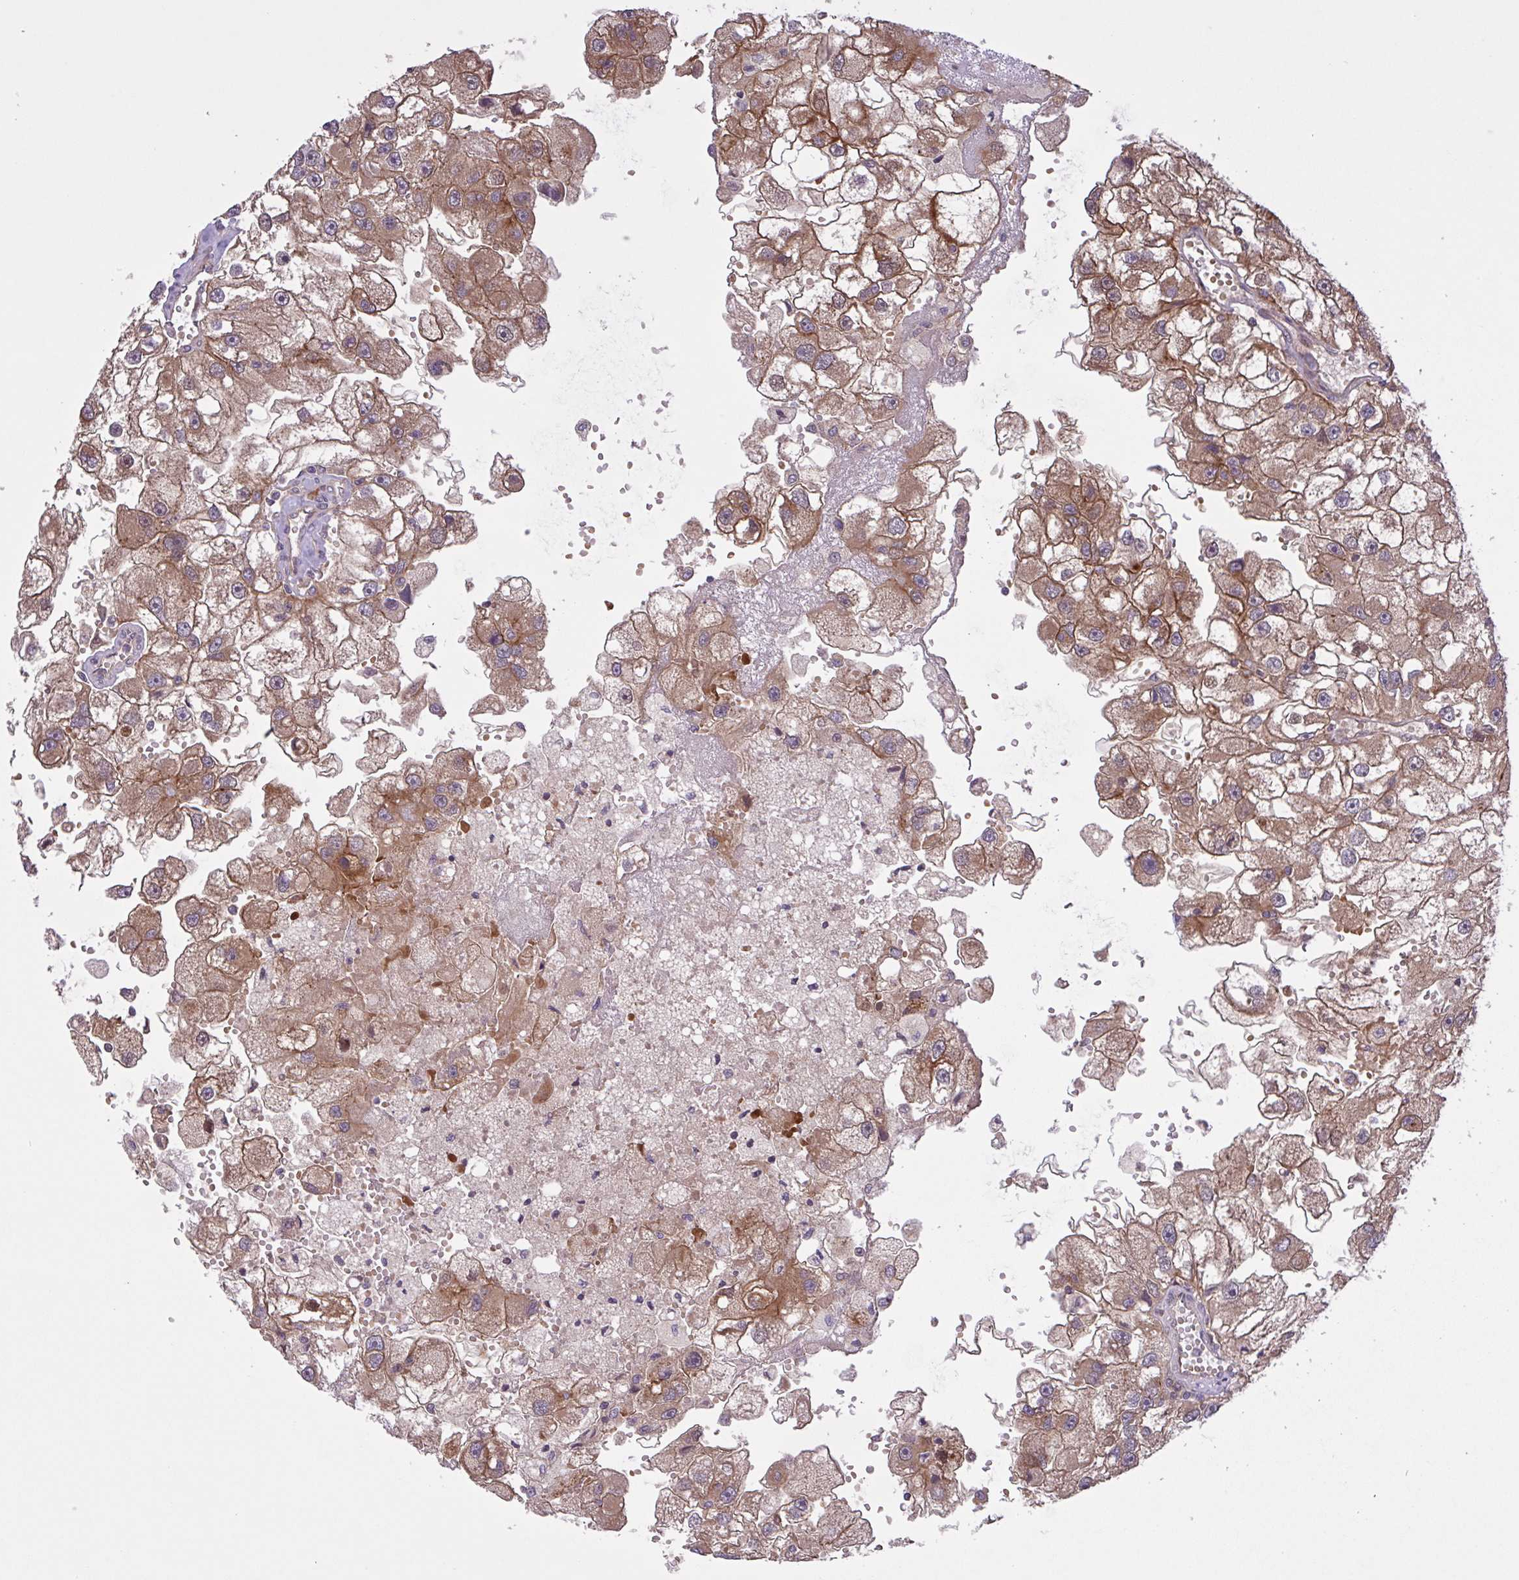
{"staining": {"intensity": "moderate", "quantity": ">75%", "location": "cytoplasmic/membranous"}, "tissue": "renal cancer", "cell_type": "Tumor cells", "image_type": "cancer", "snomed": [{"axis": "morphology", "description": "Adenocarcinoma, NOS"}, {"axis": "topography", "description": "Kidney"}], "caption": "Protein expression analysis of renal adenocarcinoma displays moderate cytoplasmic/membranous staining in about >75% of tumor cells.", "gene": "INTS10", "patient": {"sex": "male", "age": 63}}